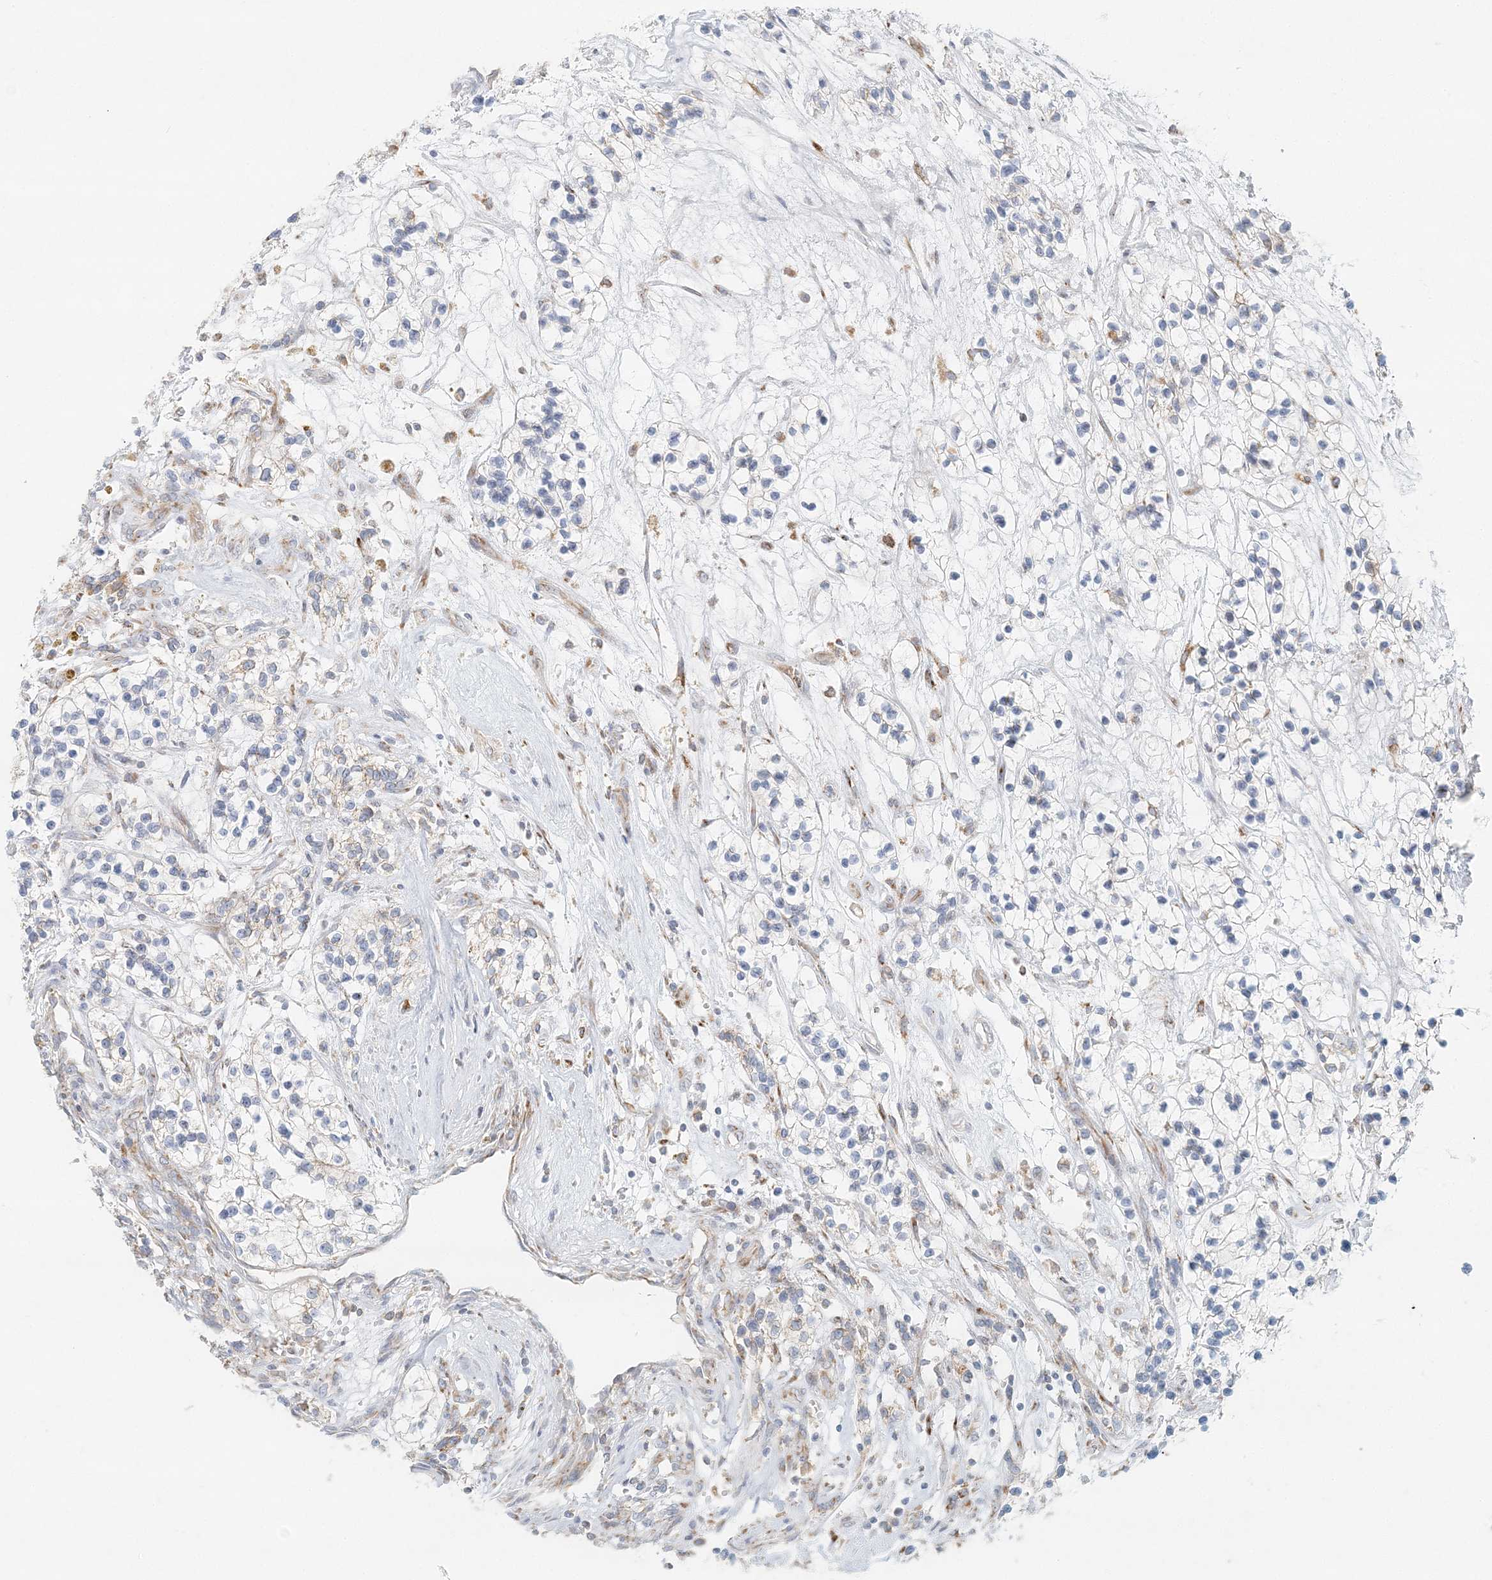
{"staining": {"intensity": "negative", "quantity": "none", "location": "none"}, "tissue": "renal cancer", "cell_type": "Tumor cells", "image_type": "cancer", "snomed": [{"axis": "morphology", "description": "Adenocarcinoma, NOS"}, {"axis": "topography", "description": "Kidney"}], "caption": "Immunohistochemistry histopathology image of renal cancer stained for a protein (brown), which demonstrates no staining in tumor cells.", "gene": "STK11IP", "patient": {"sex": "female", "age": 57}}